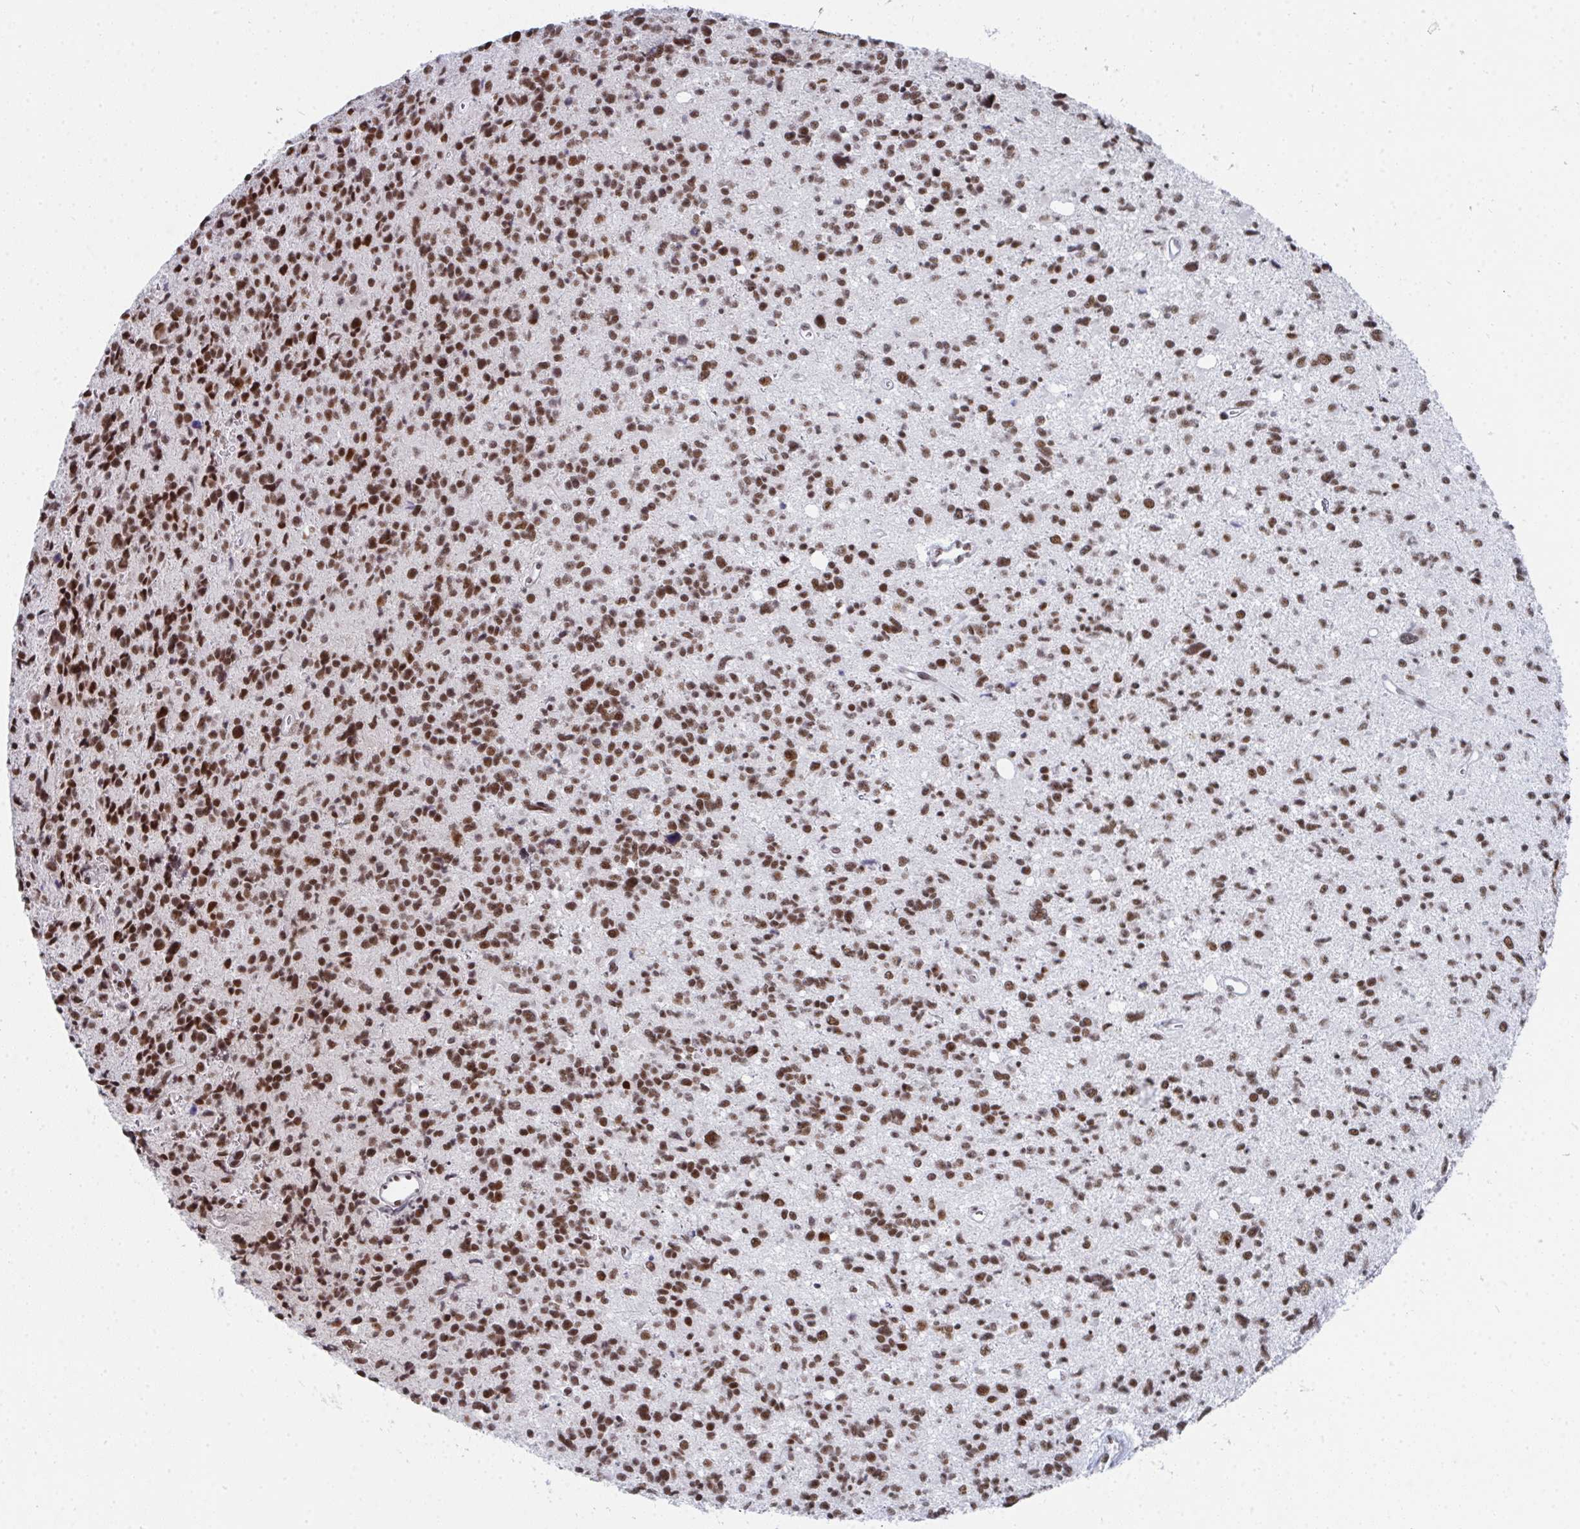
{"staining": {"intensity": "moderate", "quantity": ">75%", "location": "nuclear"}, "tissue": "glioma", "cell_type": "Tumor cells", "image_type": "cancer", "snomed": [{"axis": "morphology", "description": "Glioma, malignant, High grade"}, {"axis": "topography", "description": "Brain"}], "caption": "The image shows staining of glioma, revealing moderate nuclear protein staining (brown color) within tumor cells.", "gene": "SNRNP70", "patient": {"sex": "male", "age": 29}}